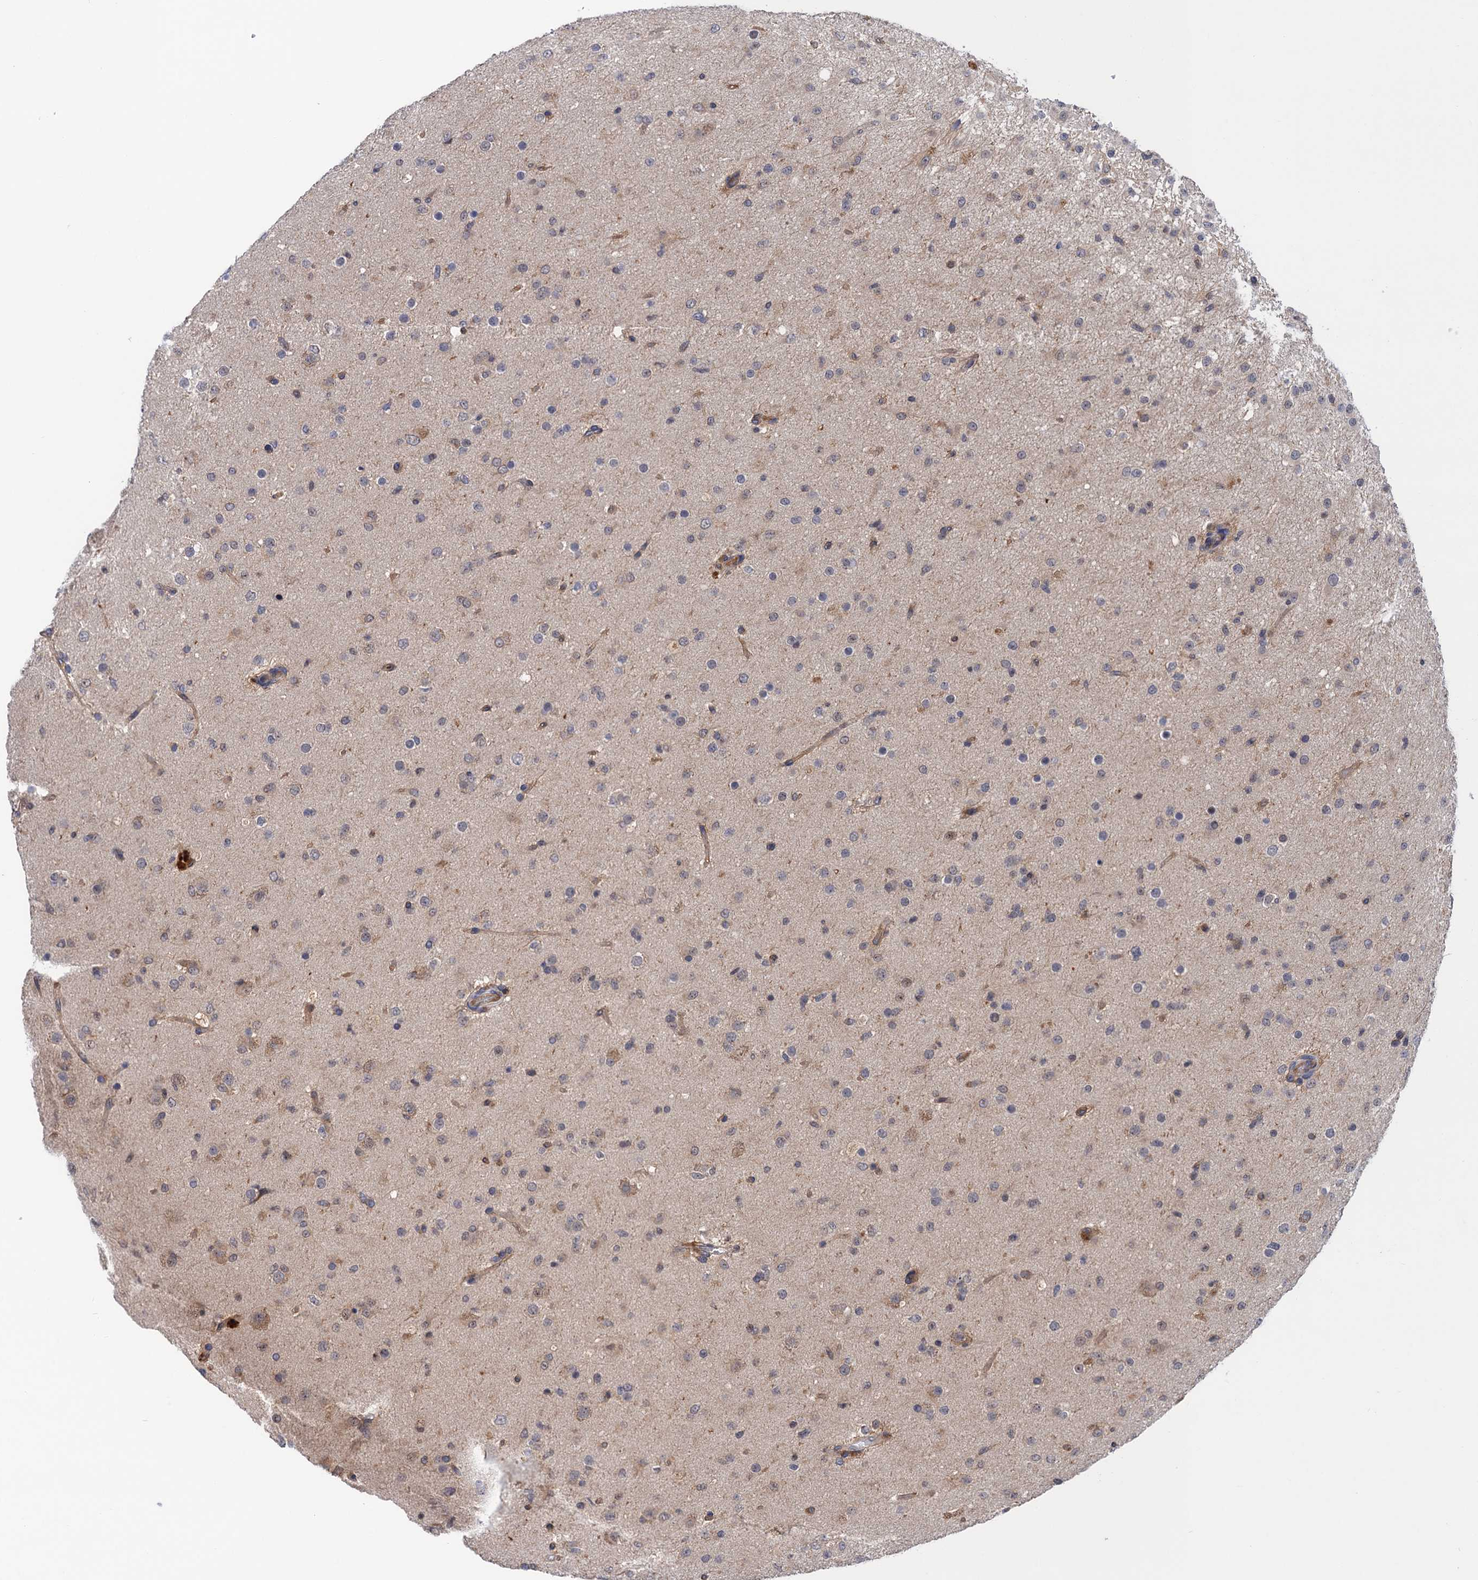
{"staining": {"intensity": "weak", "quantity": "<25%", "location": "cytoplasmic/membranous"}, "tissue": "glioma", "cell_type": "Tumor cells", "image_type": "cancer", "snomed": [{"axis": "morphology", "description": "Glioma, malignant, Low grade"}, {"axis": "topography", "description": "Brain"}], "caption": "High magnification brightfield microscopy of malignant glioma (low-grade) stained with DAB (3,3'-diaminobenzidine) (brown) and counterstained with hematoxylin (blue): tumor cells show no significant positivity. Brightfield microscopy of immunohistochemistry (IHC) stained with DAB (brown) and hematoxylin (blue), captured at high magnification.", "gene": "NEK8", "patient": {"sex": "male", "age": 65}}